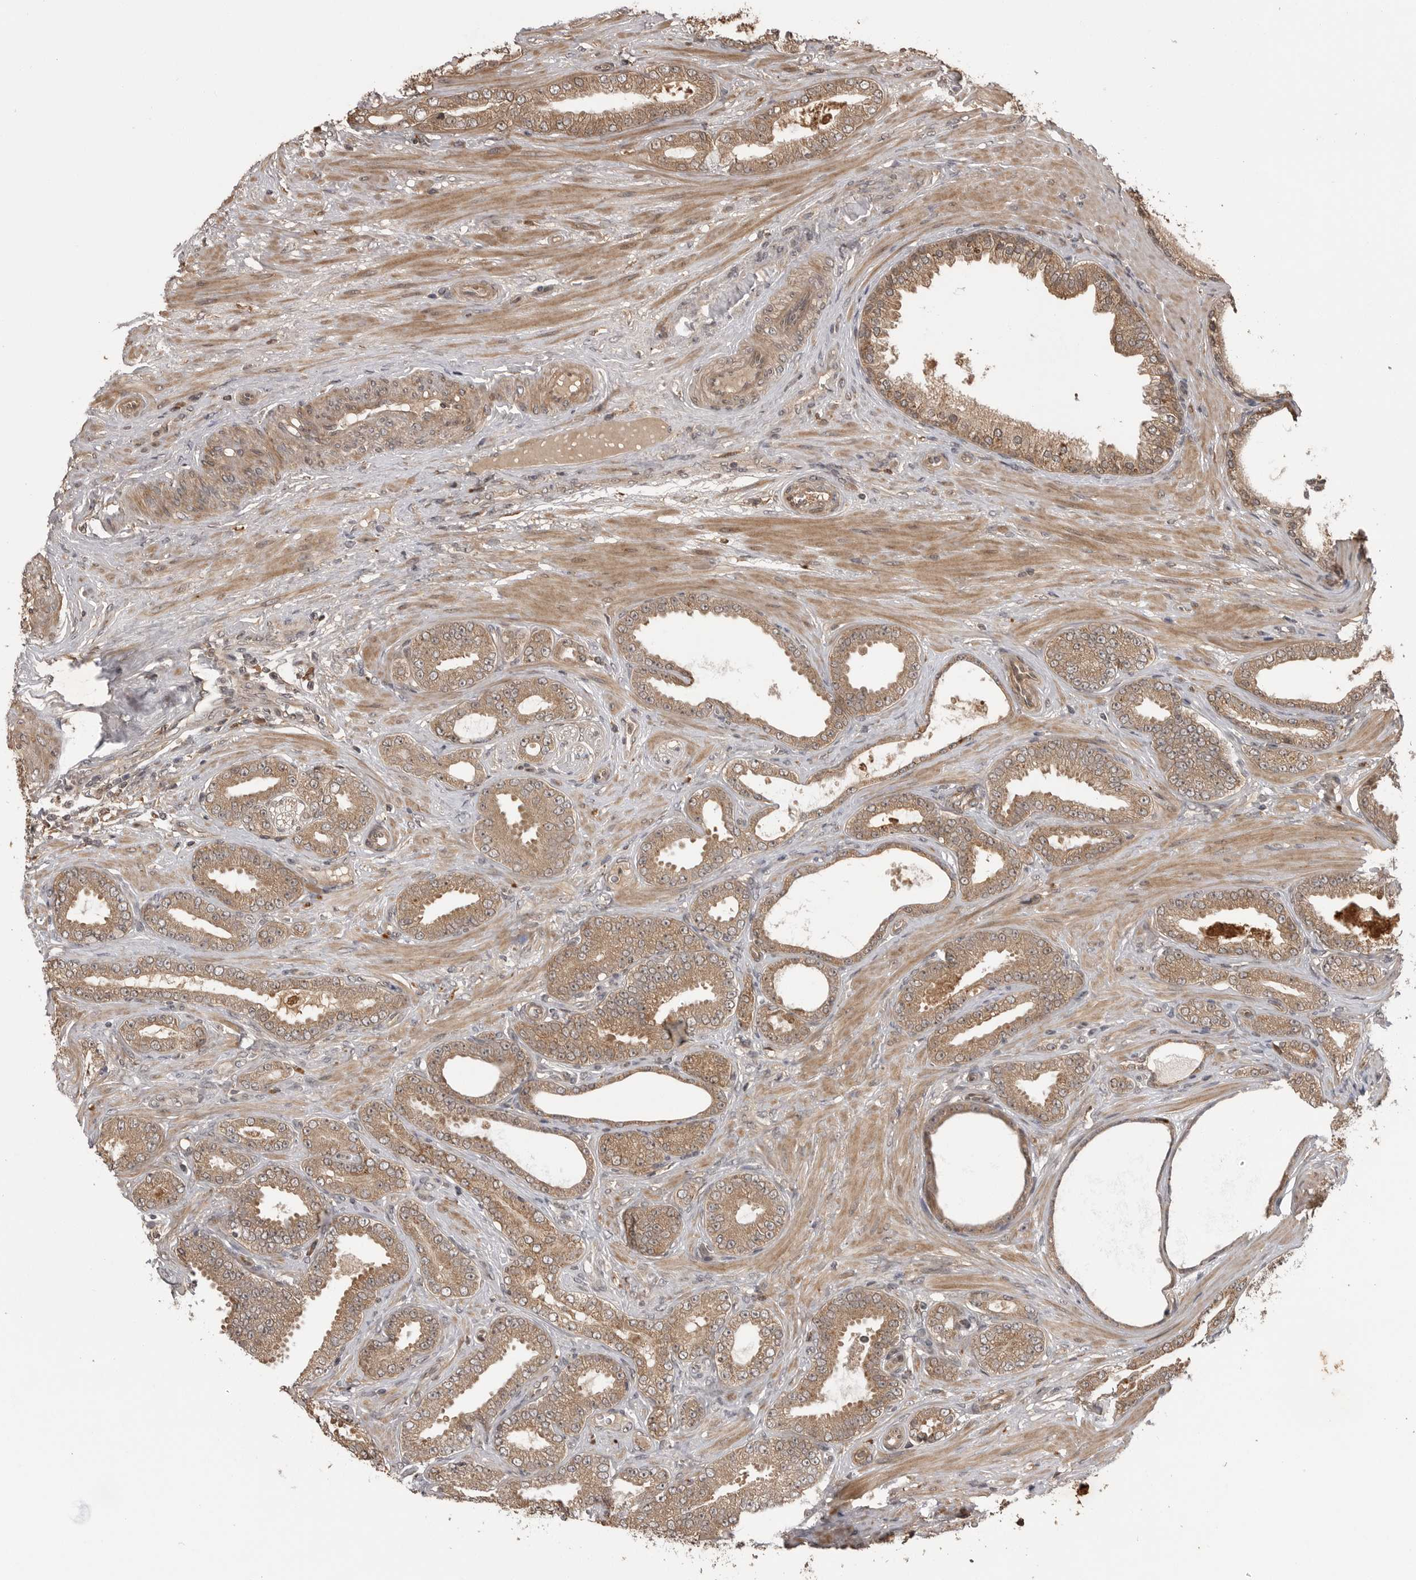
{"staining": {"intensity": "moderate", "quantity": ">75%", "location": "cytoplasmic/membranous"}, "tissue": "prostate cancer", "cell_type": "Tumor cells", "image_type": "cancer", "snomed": [{"axis": "morphology", "description": "Adenocarcinoma, Low grade"}, {"axis": "topography", "description": "Prostate"}], "caption": "Moderate cytoplasmic/membranous protein expression is present in approximately >75% of tumor cells in prostate cancer (low-grade adenocarcinoma).", "gene": "AKAP7", "patient": {"sex": "male", "age": 63}}